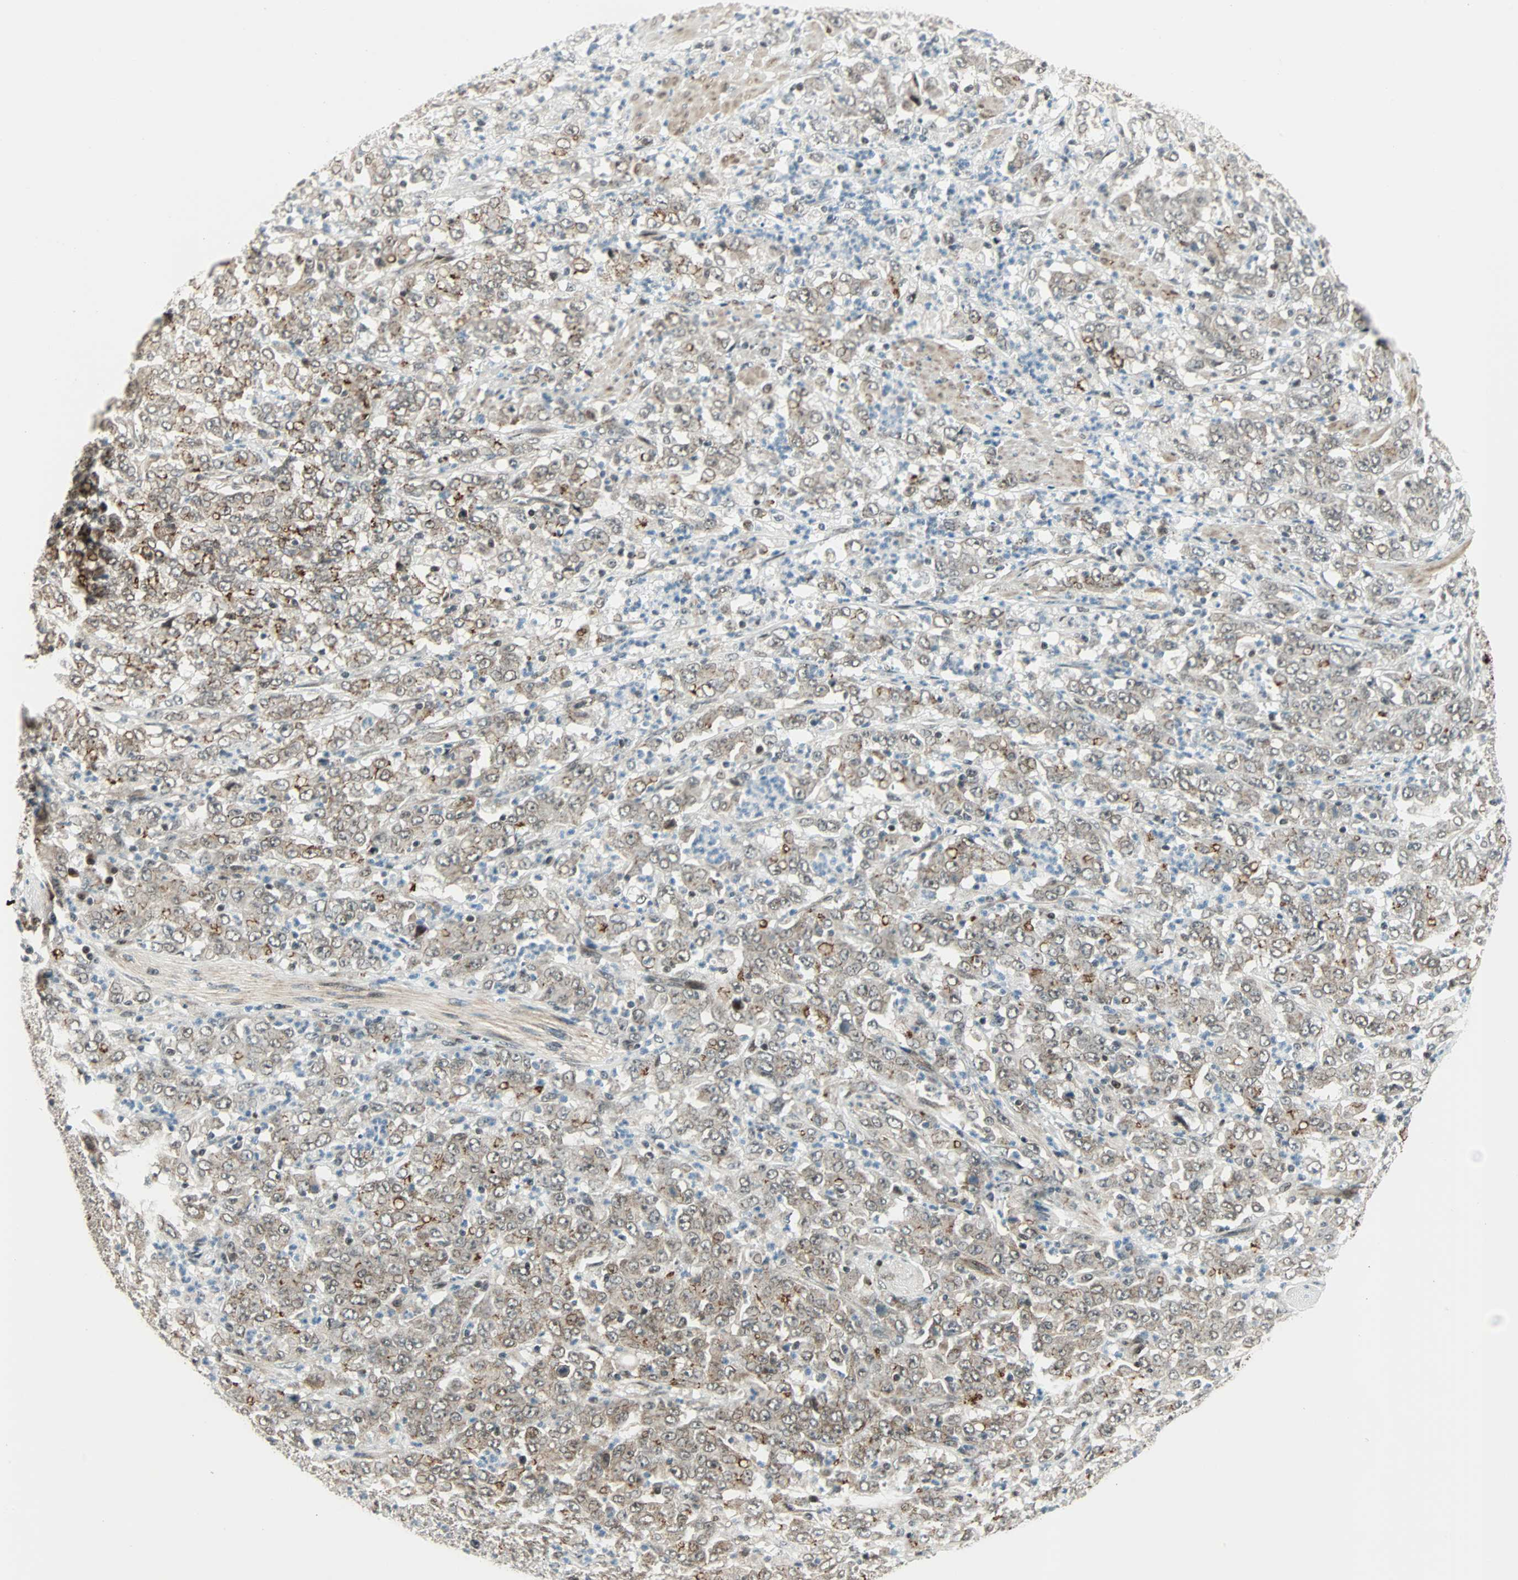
{"staining": {"intensity": "weak", "quantity": ">75%", "location": "cytoplasmic/membranous,nuclear"}, "tissue": "stomach cancer", "cell_type": "Tumor cells", "image_type": "cancer", "snomed": [{"axis": "morphology", "description": "Adenocarcinoma, NOS"}, {"axis": "topography", "description": "Stomach, lower"}], "caption": "Immunohistochemical staining of human adenocarcinoma (stomach) demonstrates low levels of weak cytoplasmic/membranous and nuclear expression in approximately >75% of tumor cells.", "gene": "CBX4", "patient": {"sex": "female", "age": 71}}